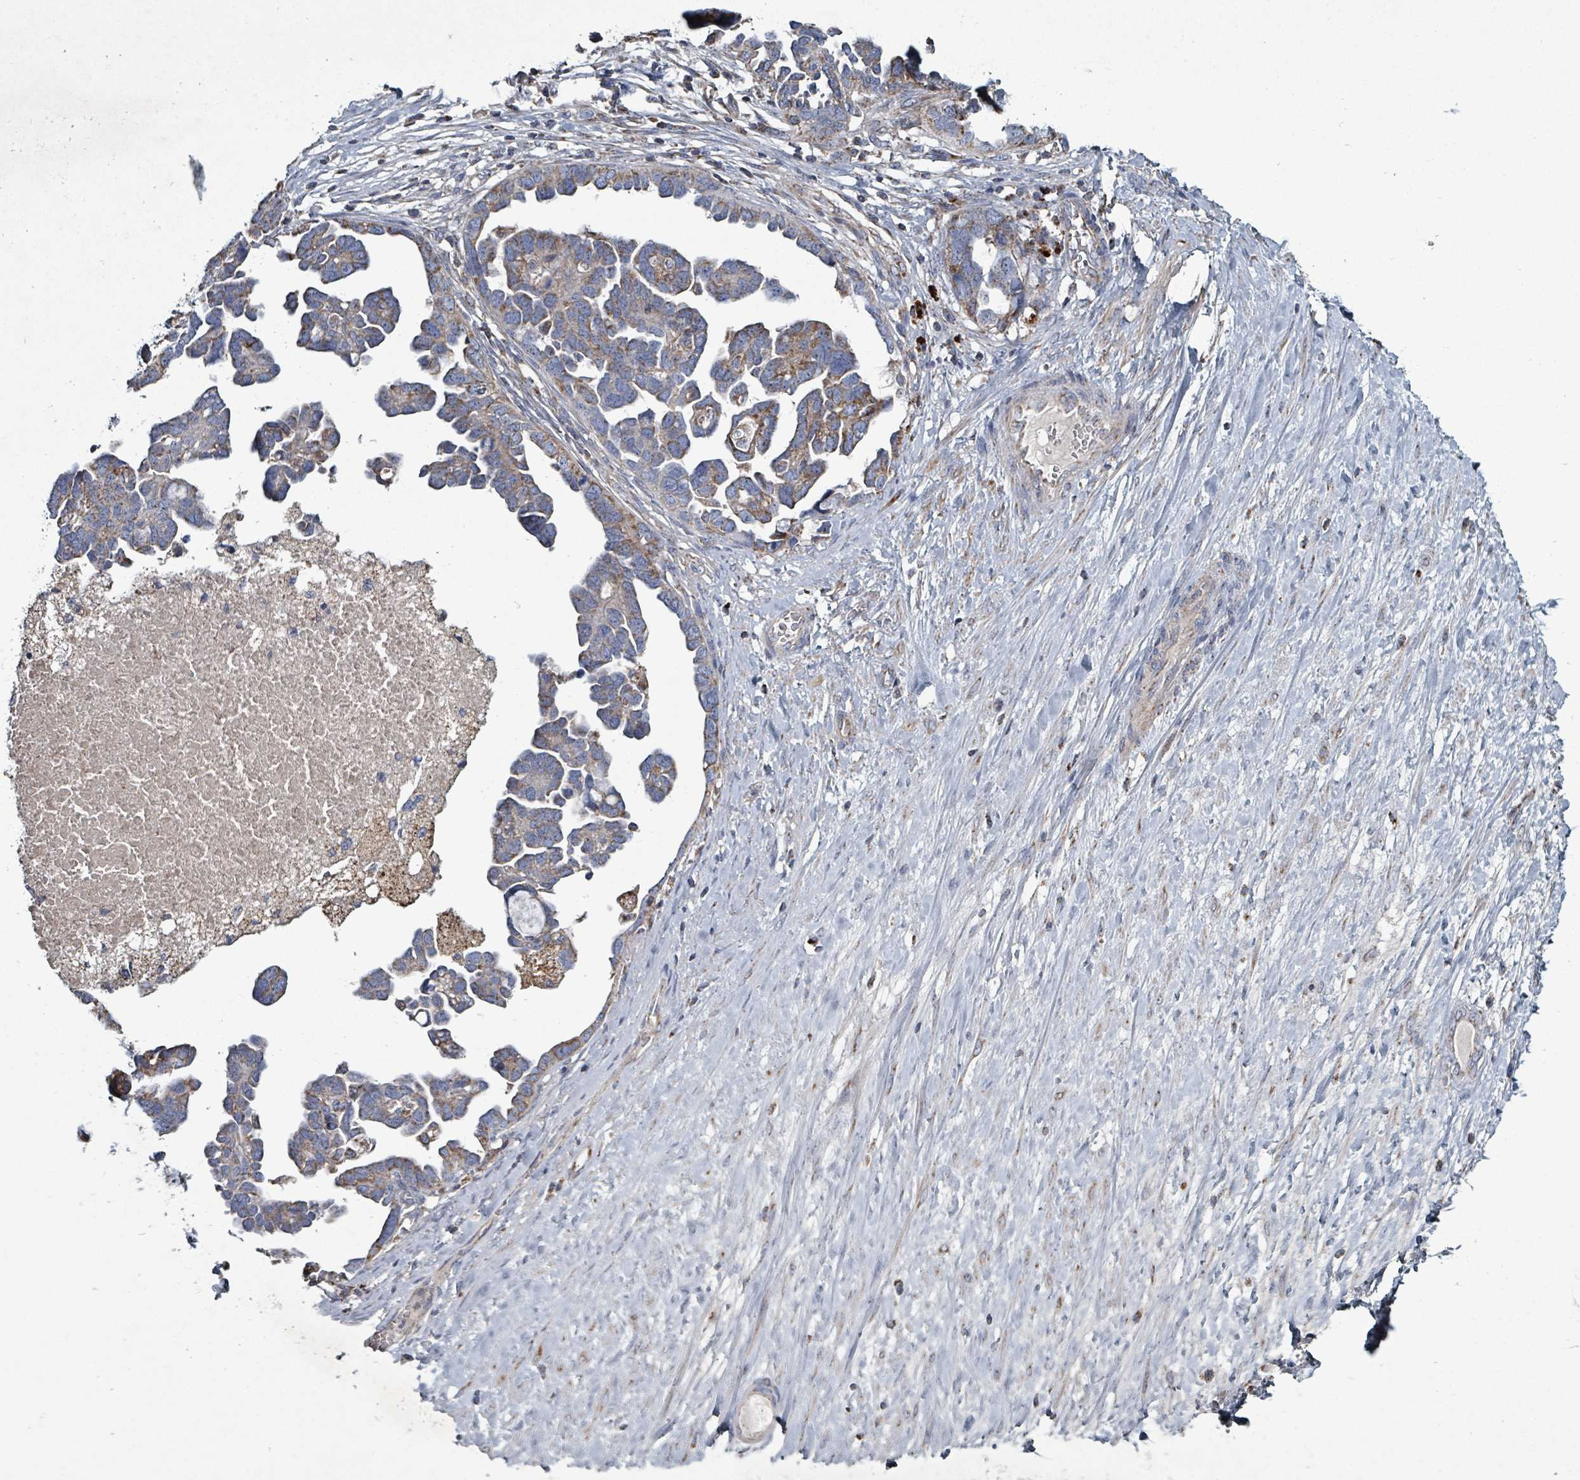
{"staining": {"intensity": "moderate", "quantity": "25%-75%", "location": "cytoplasmic/membranous"}, "tissue": "ovarian cancer", "cell_type": "Tumor cells", "image_type": "cancer", "snomed": [{"axis": "morphology", "description": "Cystadenocarcinoma, serous, NOS"}, {"axis": "topography", "description": "Ovary"}], "caption": "Immunohistochemistry histopathology image of neoplastic tissue: ovarian cancer stained using immunohistochemistry displays medium levels of moderate protein expression localized specifically in the cytoplasmic/membranous of tumor cells, appearing as a cytoplasmic/membranous brown color.", "gene": "ABHD18", "patient": {"sex": "female", "age": 54}}